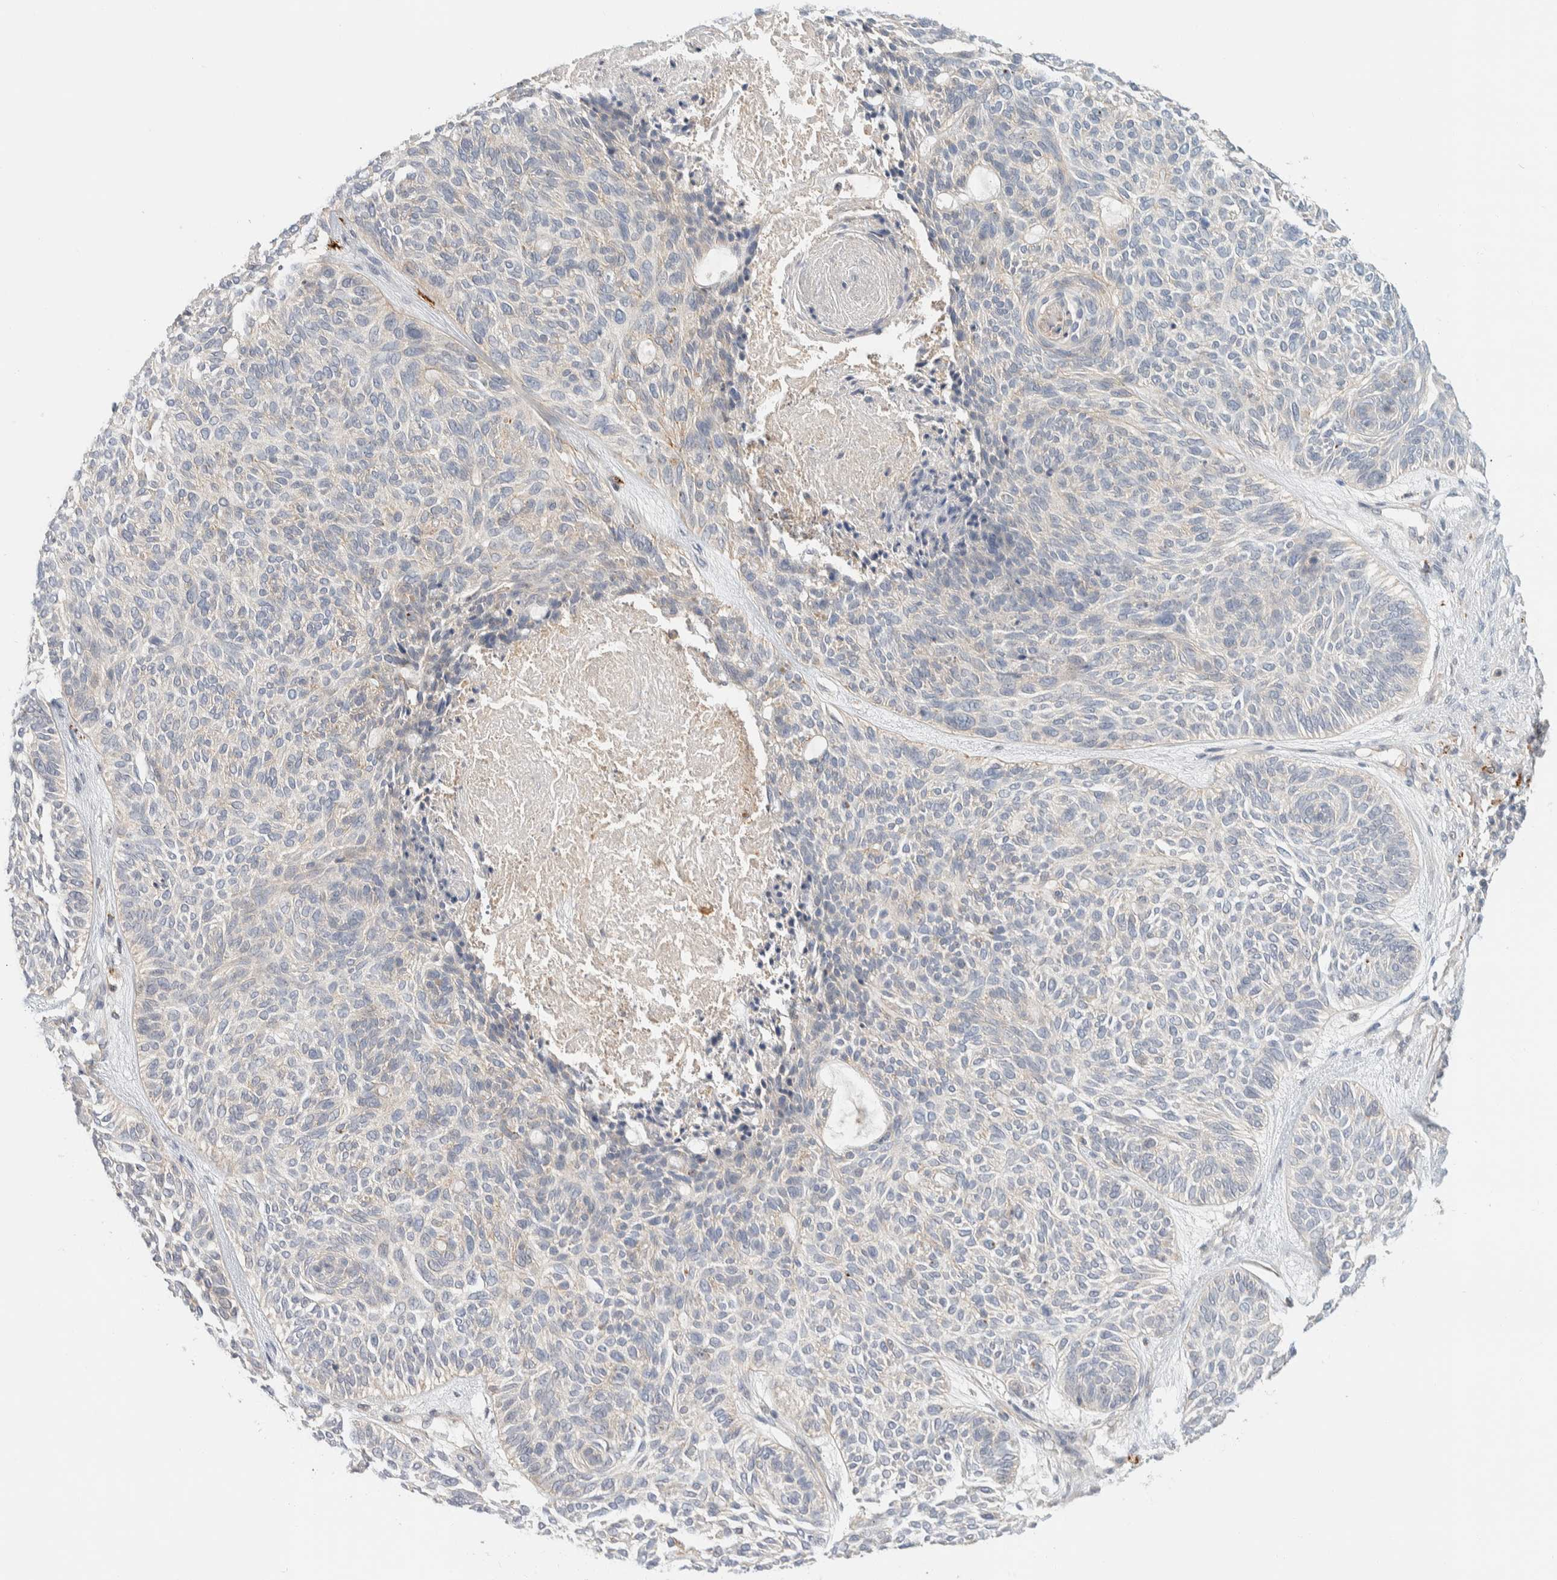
{"staining": {"intensity": "negative", "quantity": "none", "location": "none"}, "tissue": "skin cancer", "cell_type": "Tumor cells", "image_type": "cancer", "snomed": [{"axis": "morphology", "description": "Basal cell carcinoma"}, {"axis": "topography", "description": "Skin"}], "caption": "The photomicrograph shows no staining of tumor cells in basal cell carcinoma (skin).", "gene": "GCLM", "patient": {"sex": "male", "age": 55}}